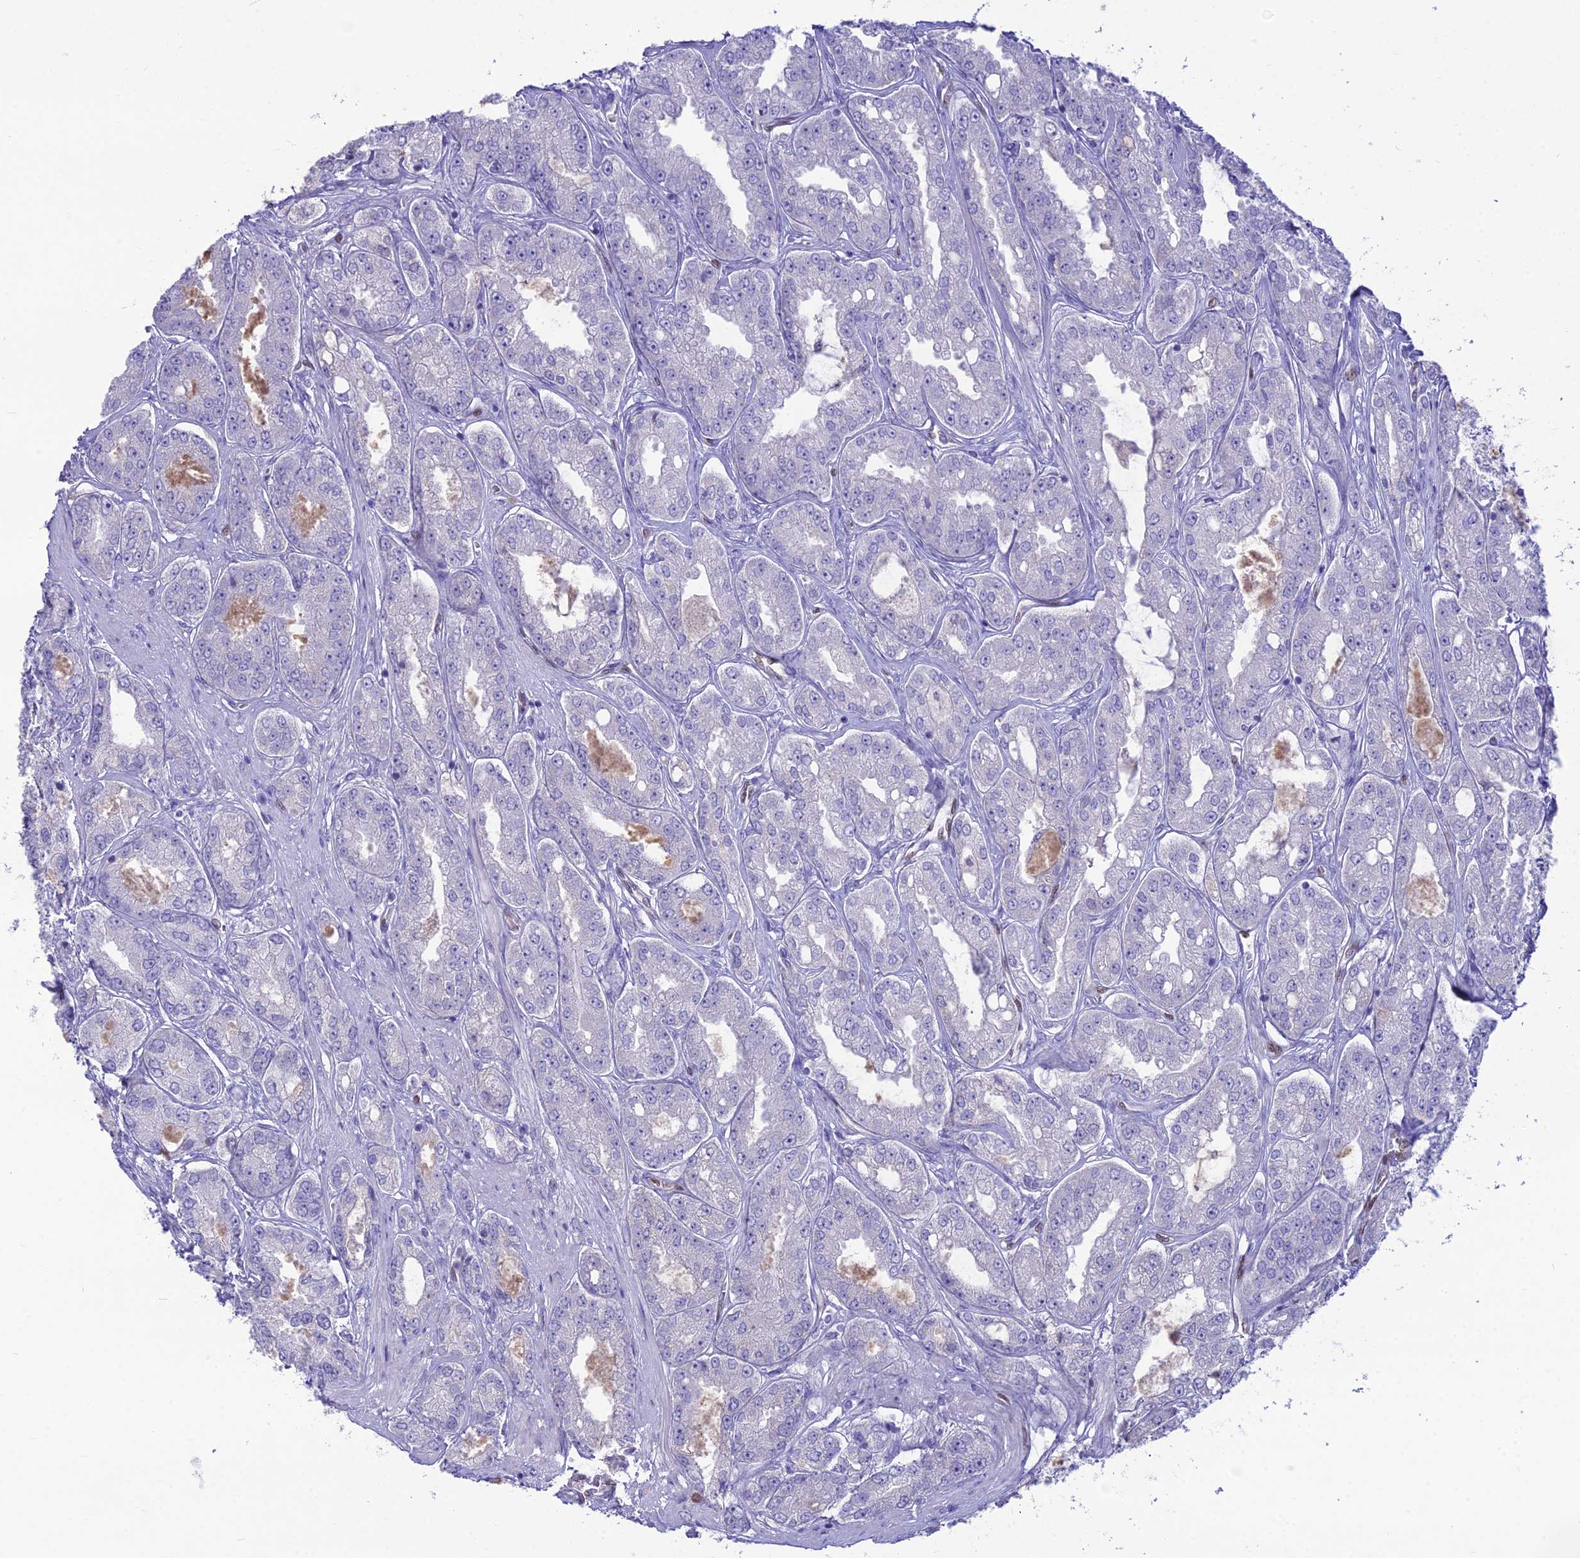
{"staining": {"intensity": "negative", "quantity": "none", "location": "none"}, "tissue": "prostate cancer", "cell_type": "Tumor cells", "image_type": "cancer", "snomed": [{"axis": "morphology", "description": "Adenocarcinoma, High grade"}, {"axis": "topography", "description": "Prostate"}], "caption": "Immunohistochemistry micrograph of prostate adenocarcinoma (high-grade) stained for a protein (brown), which reveals no expression in tumor cells. Nuclei are stained in blue.", "gene": "NOVA2", "patient": {"sex": "male", "age": 71}}